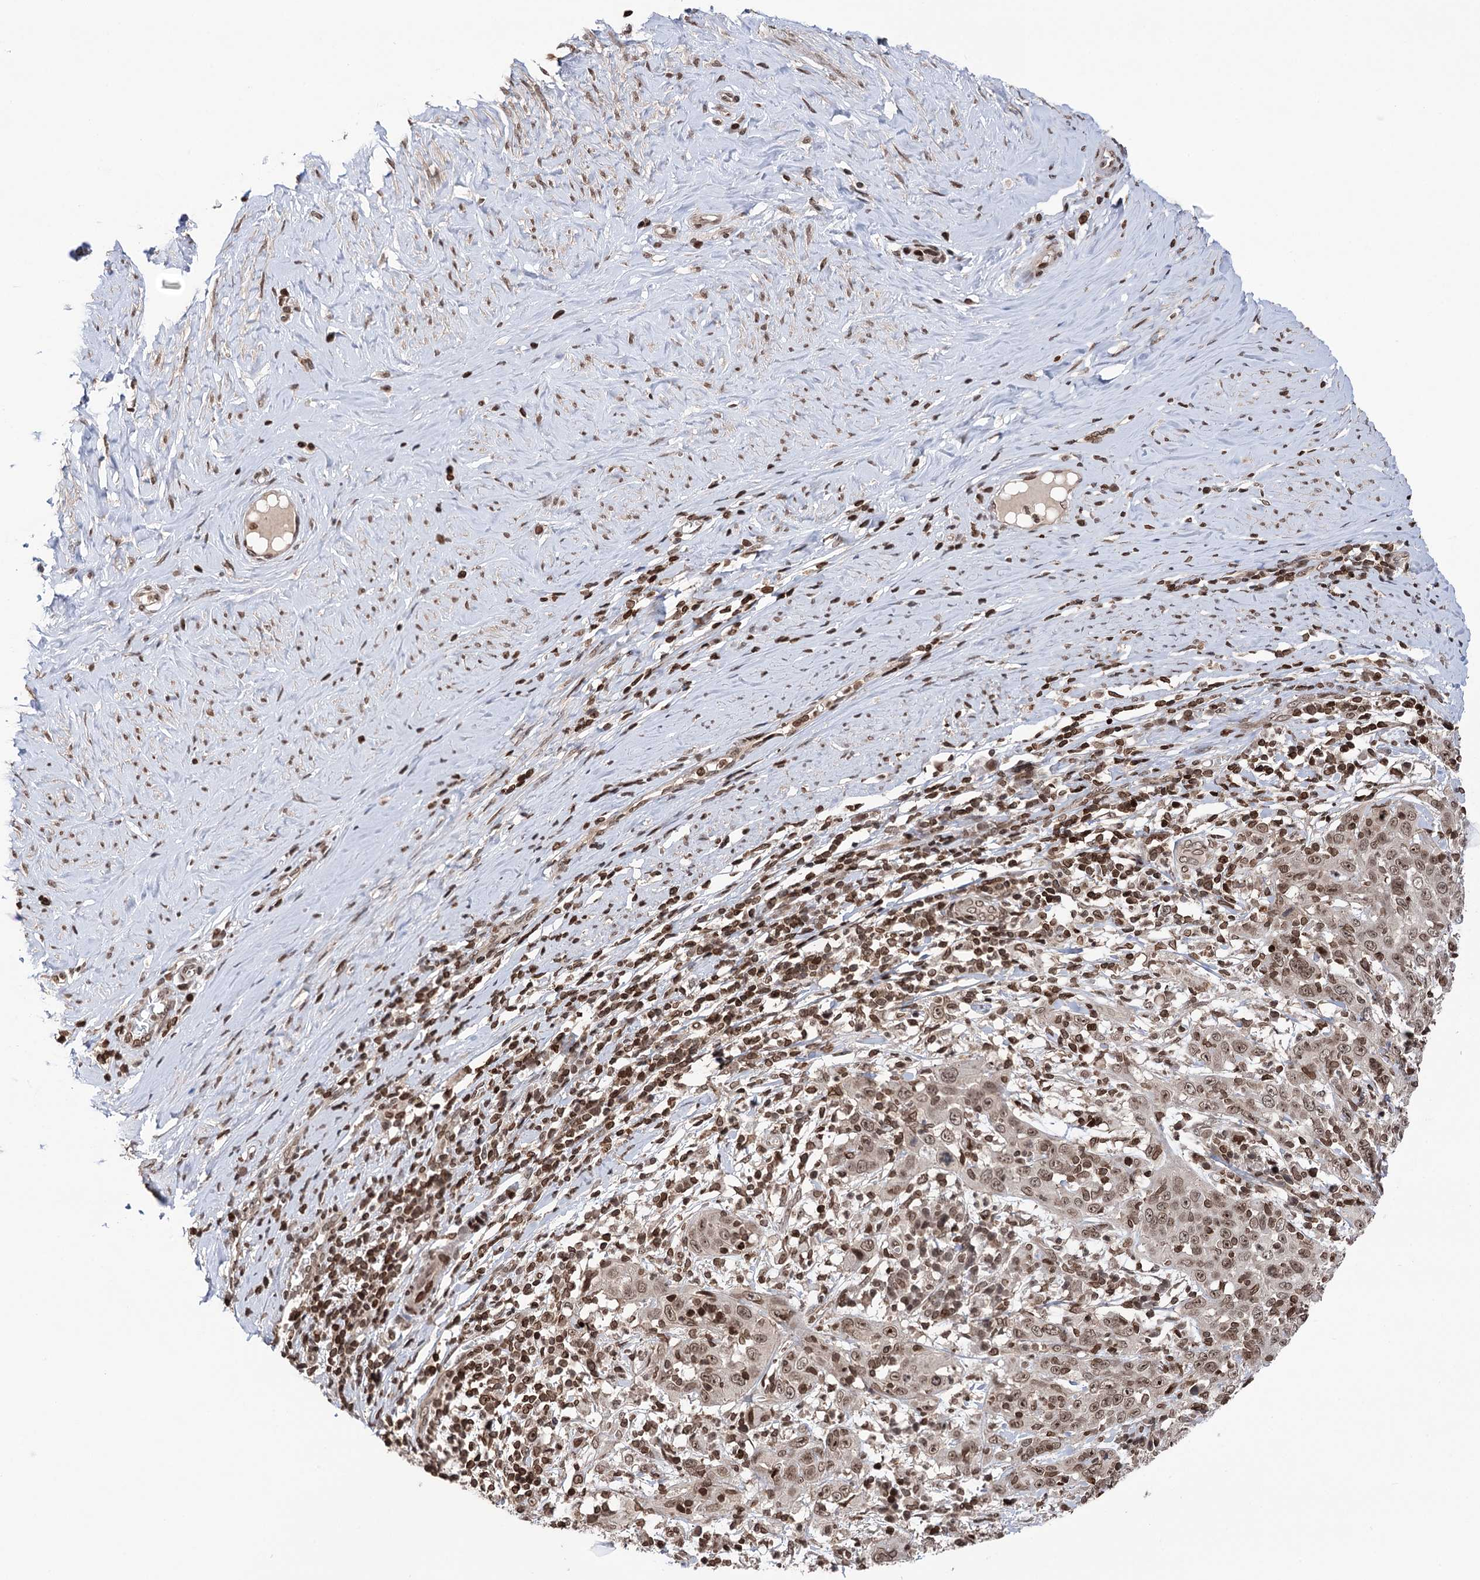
{"staining": {"intensity": "moderate", "quantity": ">75%", "location": "nuclear"}, "tissue": "cervical cancer", "cell_type": "Tumor cells", "image_type": "cancer", "snomed": [{"axis": "morphology", "description": "Squamous cell carcinoma, NOS"}, {"axis": "topography", "description": "Cervix"}], "caption": "Protein expression analysis of human cervical cancer reveals moderate nuclear staining in about >75% of tumor cells.", "gene": "CCDC77", "patient": {"sex": "female", "age": 46}}